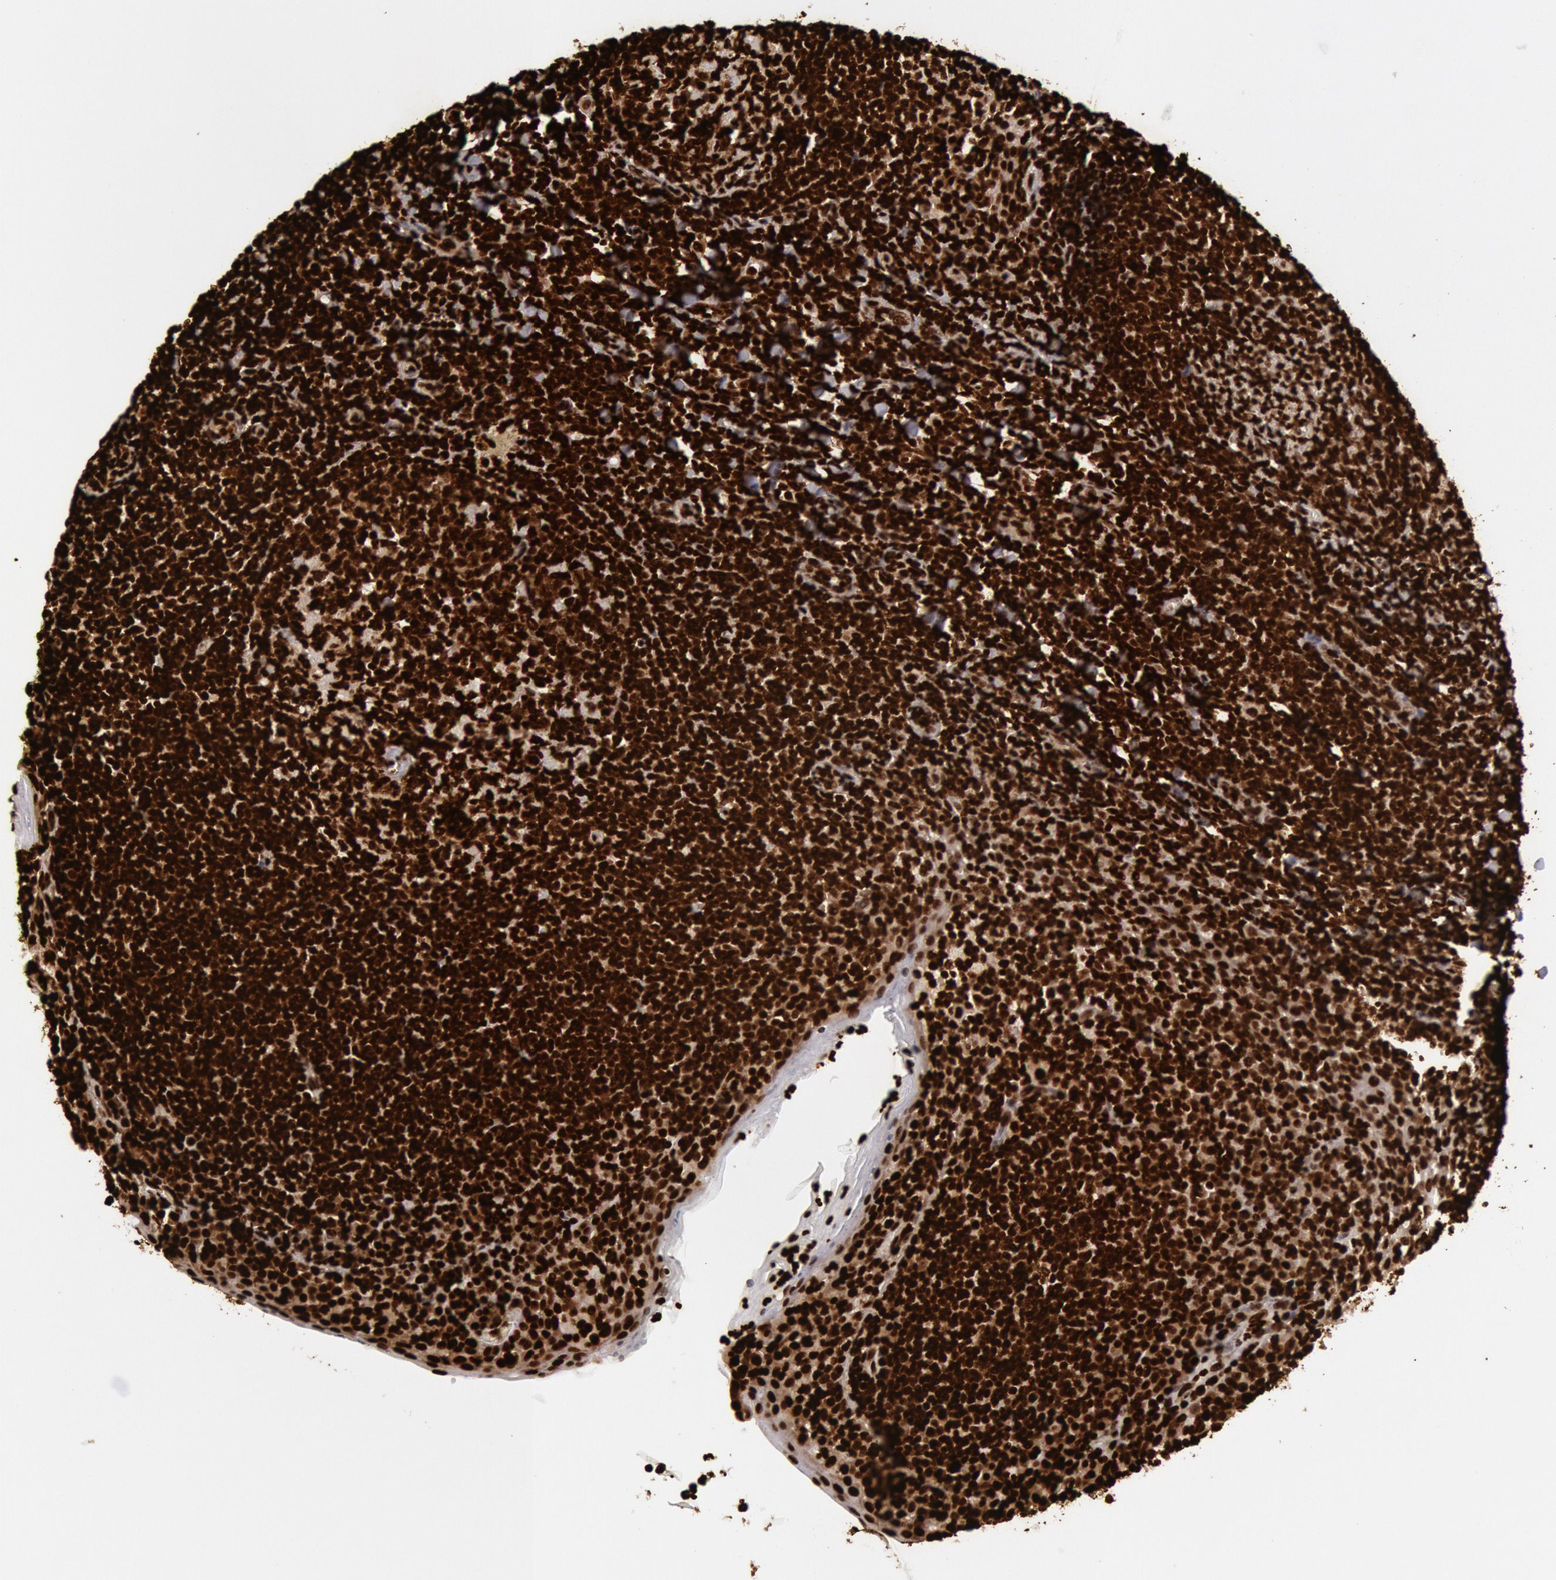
{"staining": {"intensity": "strong", "quantity": ">75%", "location": "nuclear"}, "tissue": "tonsil", "cell_type": "Germinal center cells", "image_type": "normal", "snomed": [{"axis": "morphology", "description": "Normal tissue, NOS"}, {"axis": "topography", "description": "Tonsil"}], "caption": "Approximately >75% of germinal center cells in unremarkable tonsil display strong nuclear protein staining as visualized by brown immunohistochemical staining.", "gene": "H3", "patient": {"sex": "male", "age": 31}}